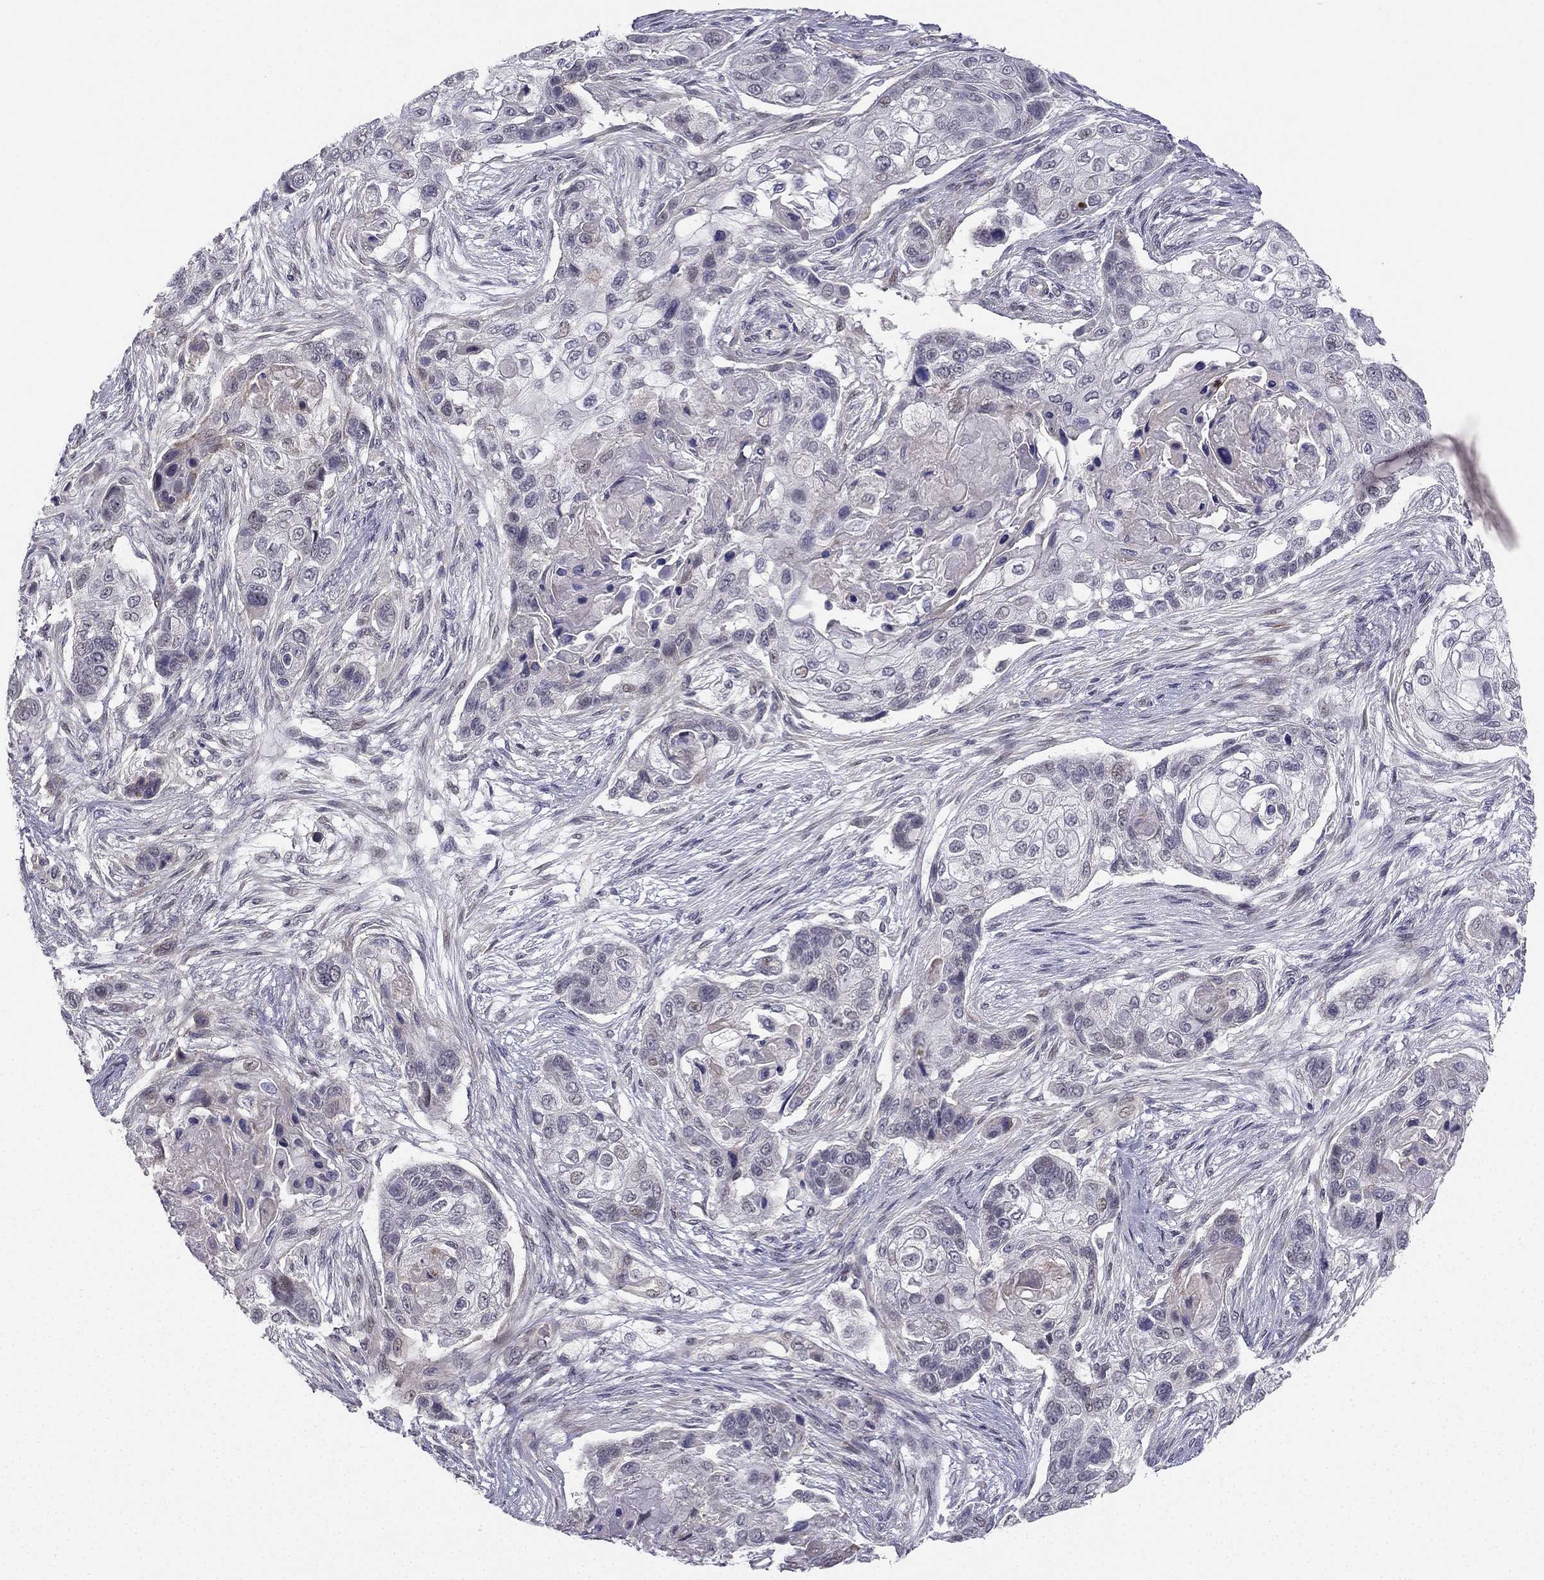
{"staining": {"intensity": "negative", "quantity": "none", "location": "none"}, "tissue": "lung cancer", "cell_type": "Tumor cells", "image_type": "cancer", "snomed": [{"axis": "morphology", "description": "Squamous cell carcinoma, NOS"}, {"axis": "topography", "description": "Lung"}], "caption": "The immunohistochemistry image has no significant staining in tumor cells of lung cancer (squamous cell carcinoma) tissue.", "gene": "CHST8", "patient": {"sex": "male", "age": 69}}